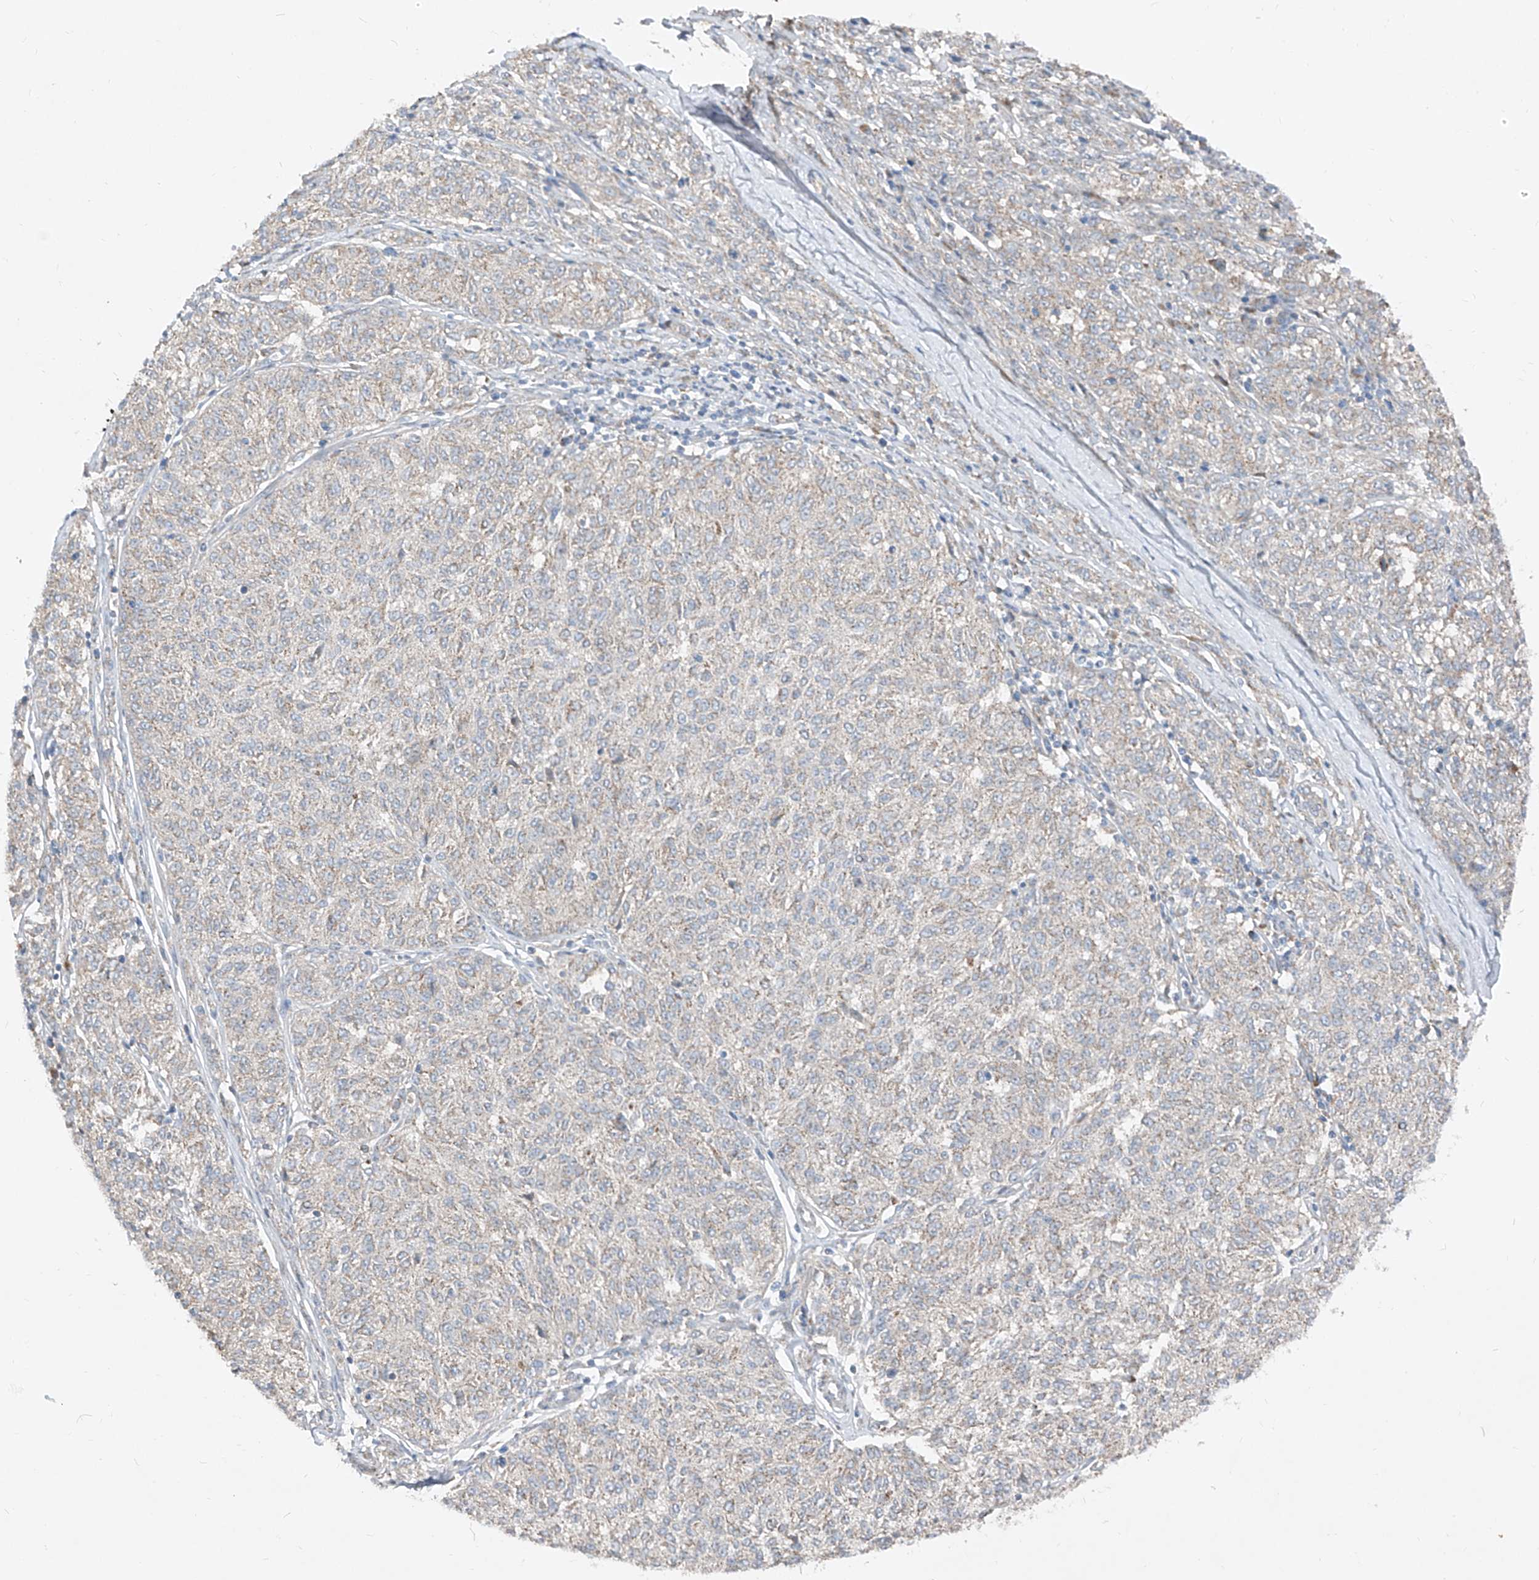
{"staining": {"intensity": "negative", "quantity": "none", "location": "none"}, "tissue": "melanoma", "cell_type": "Tumor cells", "image_type": "cancer", "snomed": [{"axis": "morphology", "description": "Malignant melanoma, NOS"}, {"axis": "topography", "description": "Skin"}], "caption": "Immunohistochemistry photomicrograph of neoplastic tissue: human malignant melanoma stained with DAB reveals no significant protein expression in tumor cells.", "gene": "ABCD3", "patient": {"sex": "female", "age": 72}}